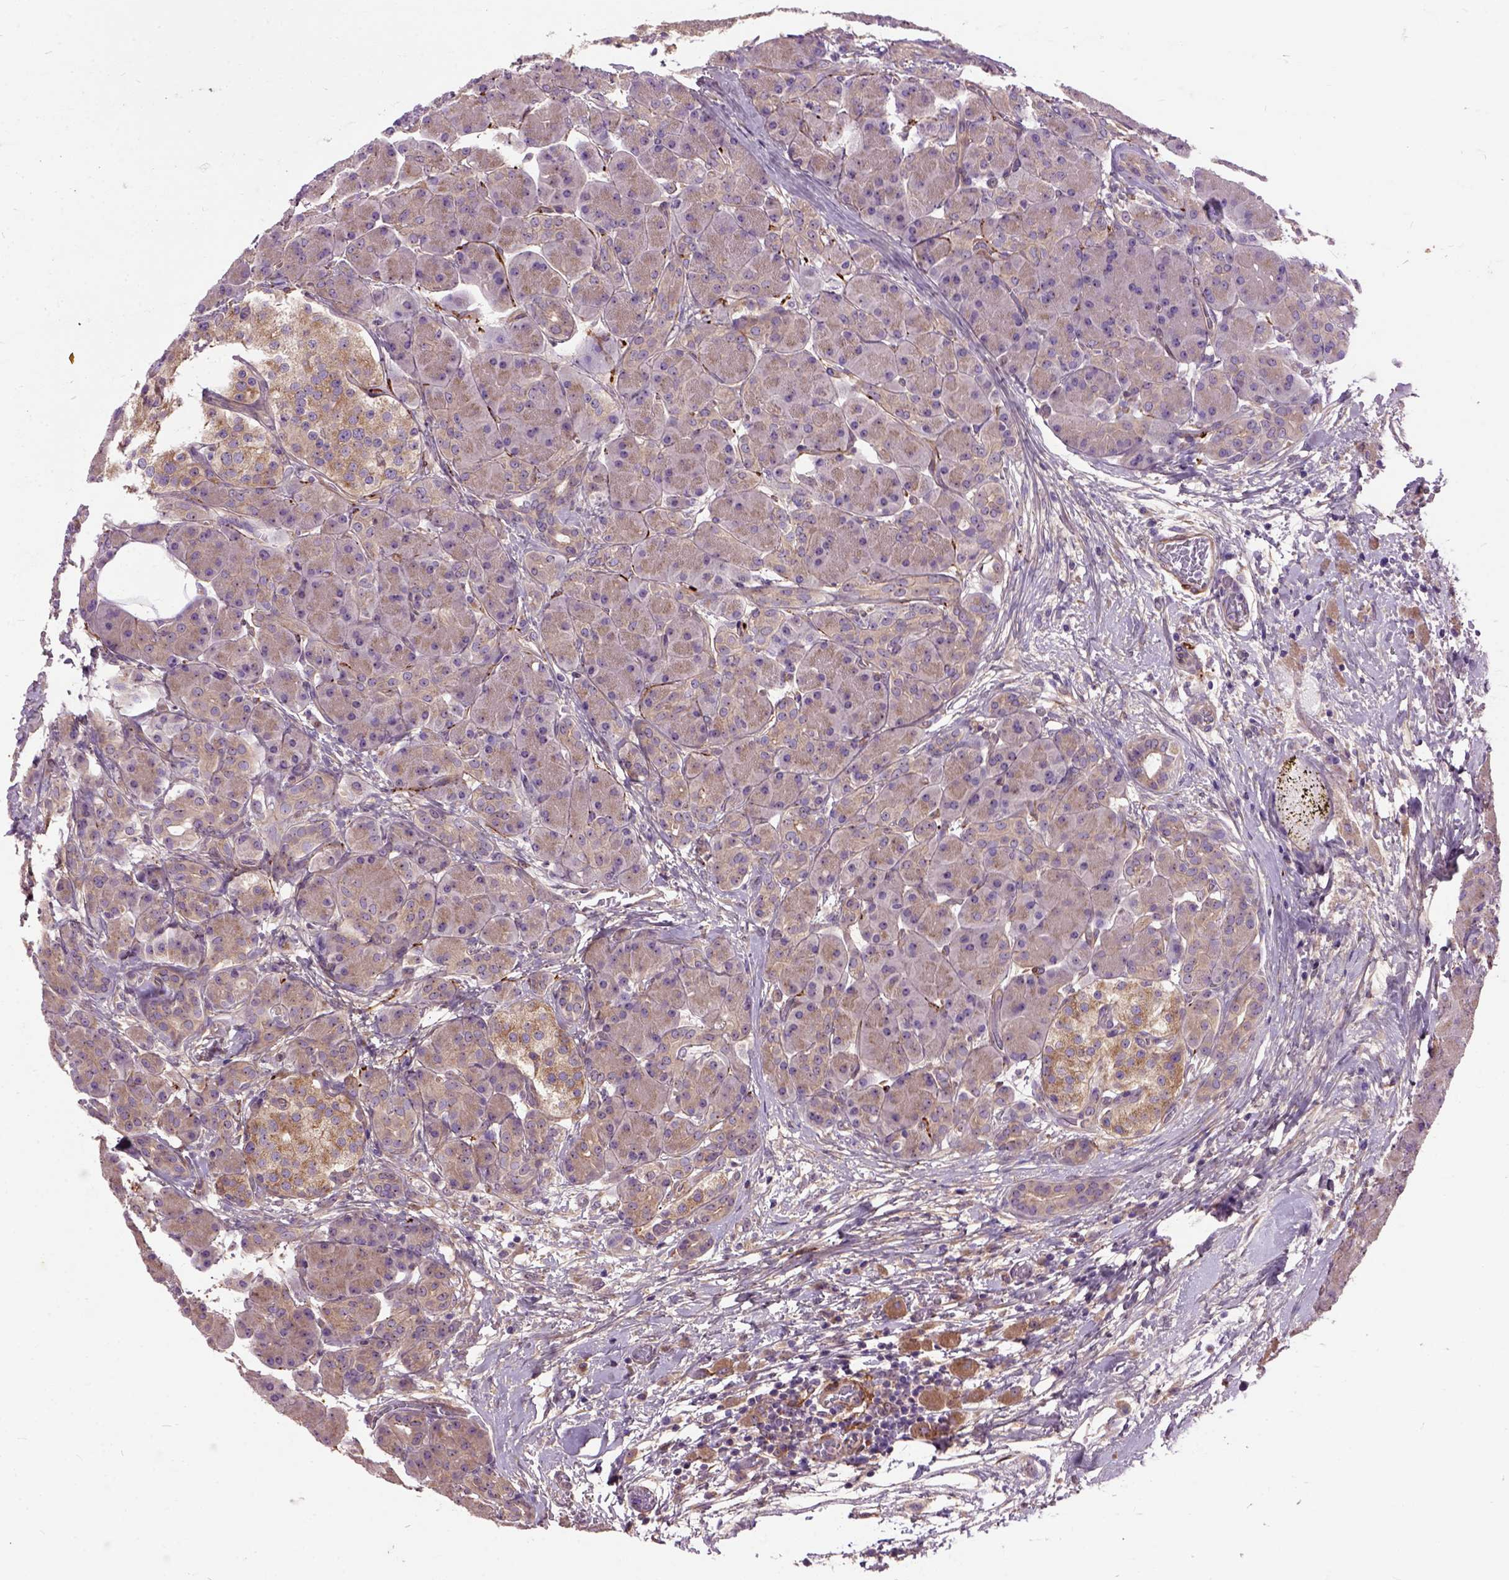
{"staining": {"intensity": "moderate", "quantity": "25%-75%", "location": "cytoplasmic/membranous"}, "tissue": "pancreas", "cell_type": "Exocrine glandular cells", "image_type": "normal", "snomed": [{"axis": "morphology", "description": "Normal tissue, NOS"}, {"axis": "topography", "description": "Pancreas"}], "caption": "Protein analysis of unremarkable pancreas reveals moderate cytoplasmic/membranous positivity in approximately 25%-75% of exocrine glandular cells. Using DAB (3,3'-diaminobenzidine) (brown) and hematoxylin (blue) stains, captured at high magnification using brightfield microscopy.", "gene": "MAPT", "patient": {"sex": "male", "age": 55}}